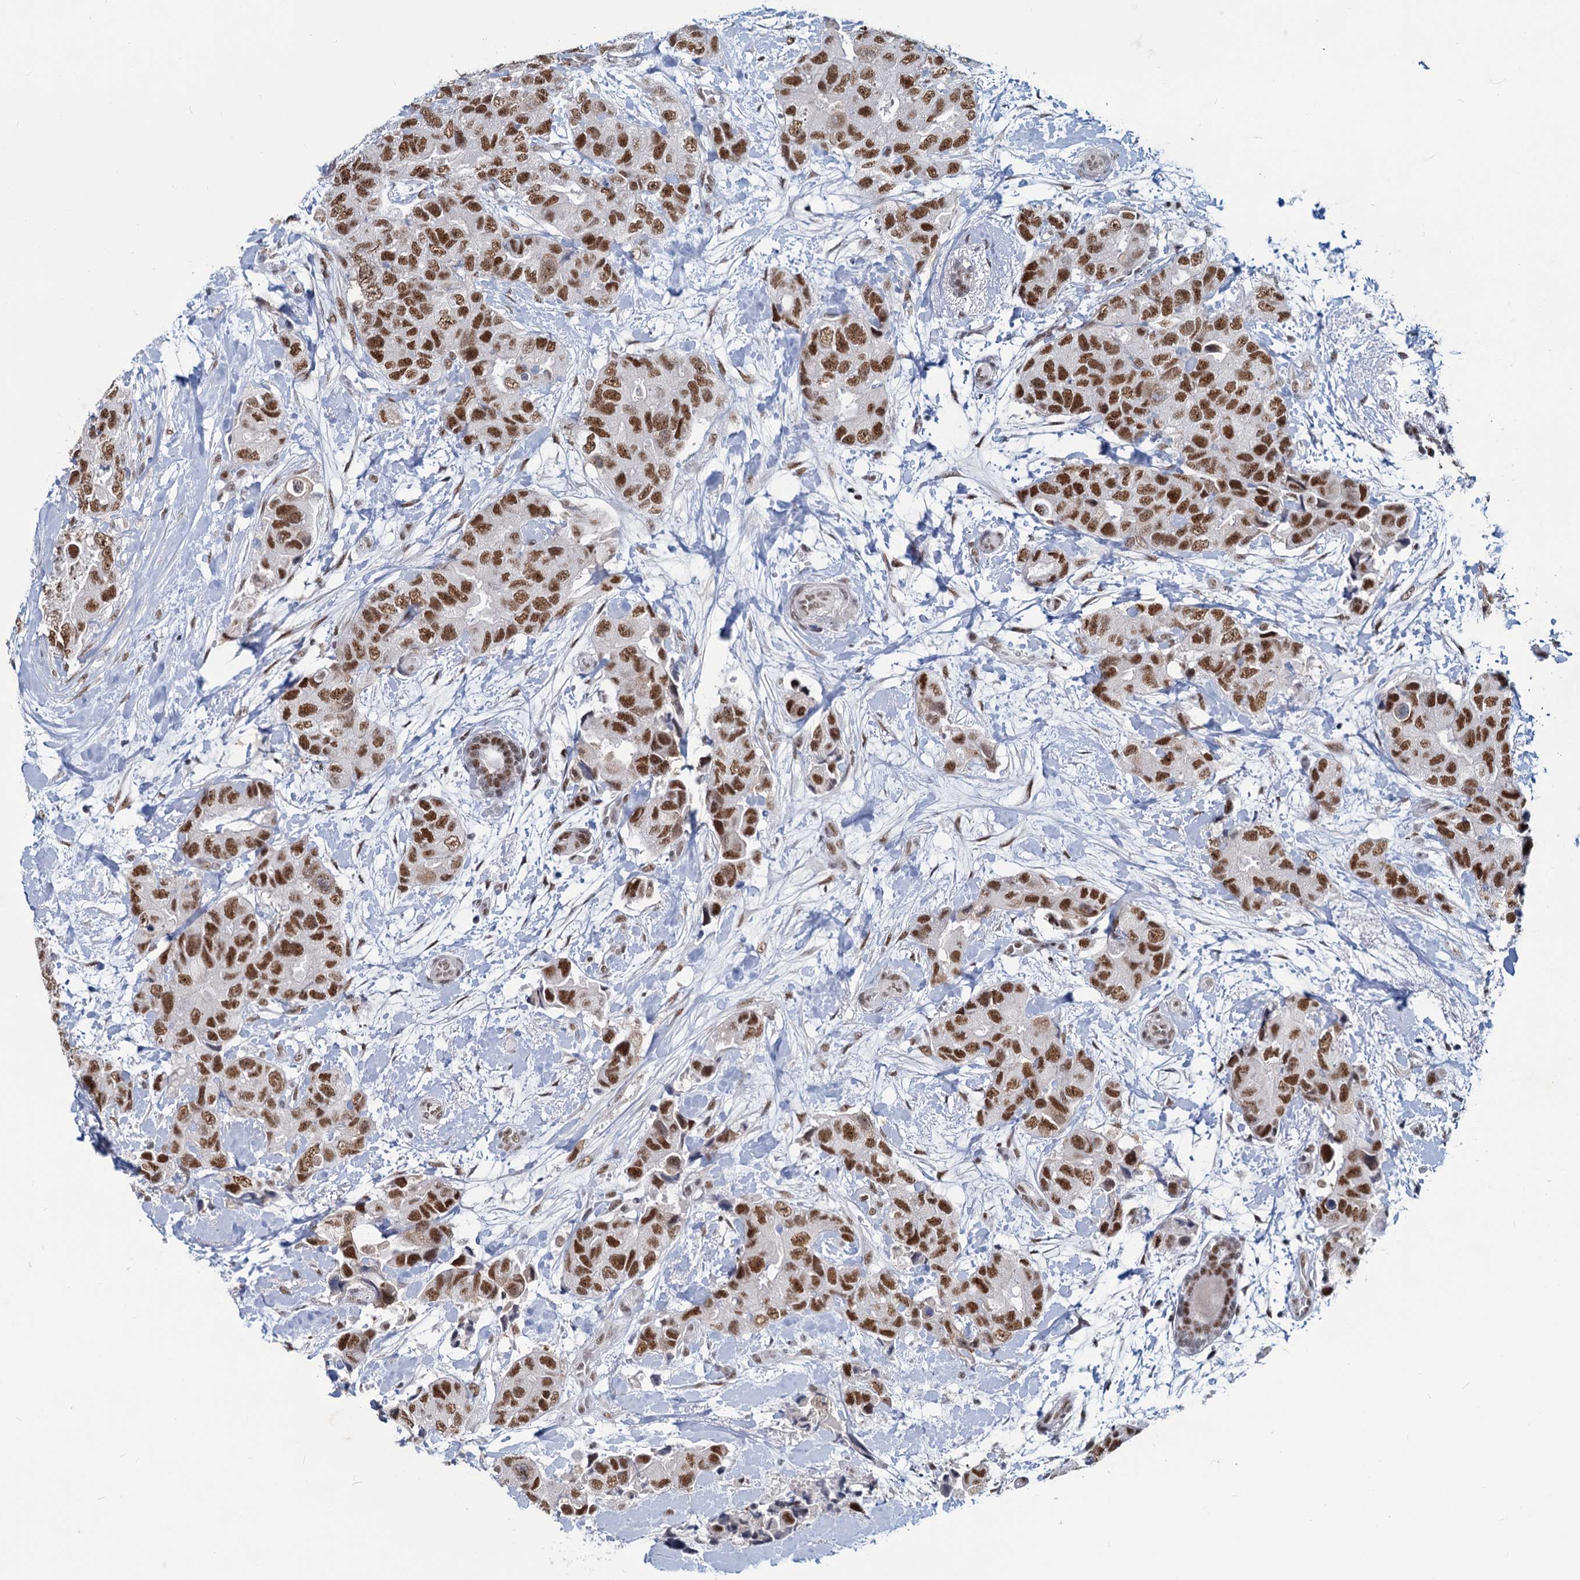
{"staining": {"intensity": "moderate", "quantity": ">75%", "location": "nuclear"}, "tissue": "breast cancer", "cell_type": "Tumor cells", "image_type": "cancer", "snomed": [{"axis": "morphology", "description": "Duct carcinoma"}, {"axis": "topography", "description": "Breast"}], "caption": "Protein analysis of breast cancer tissue demonstrates moderate nuclear positivity in about >75% of tumor cells.", "gene": "METTL14", "patient": {"sex": "female", "age": 62}}